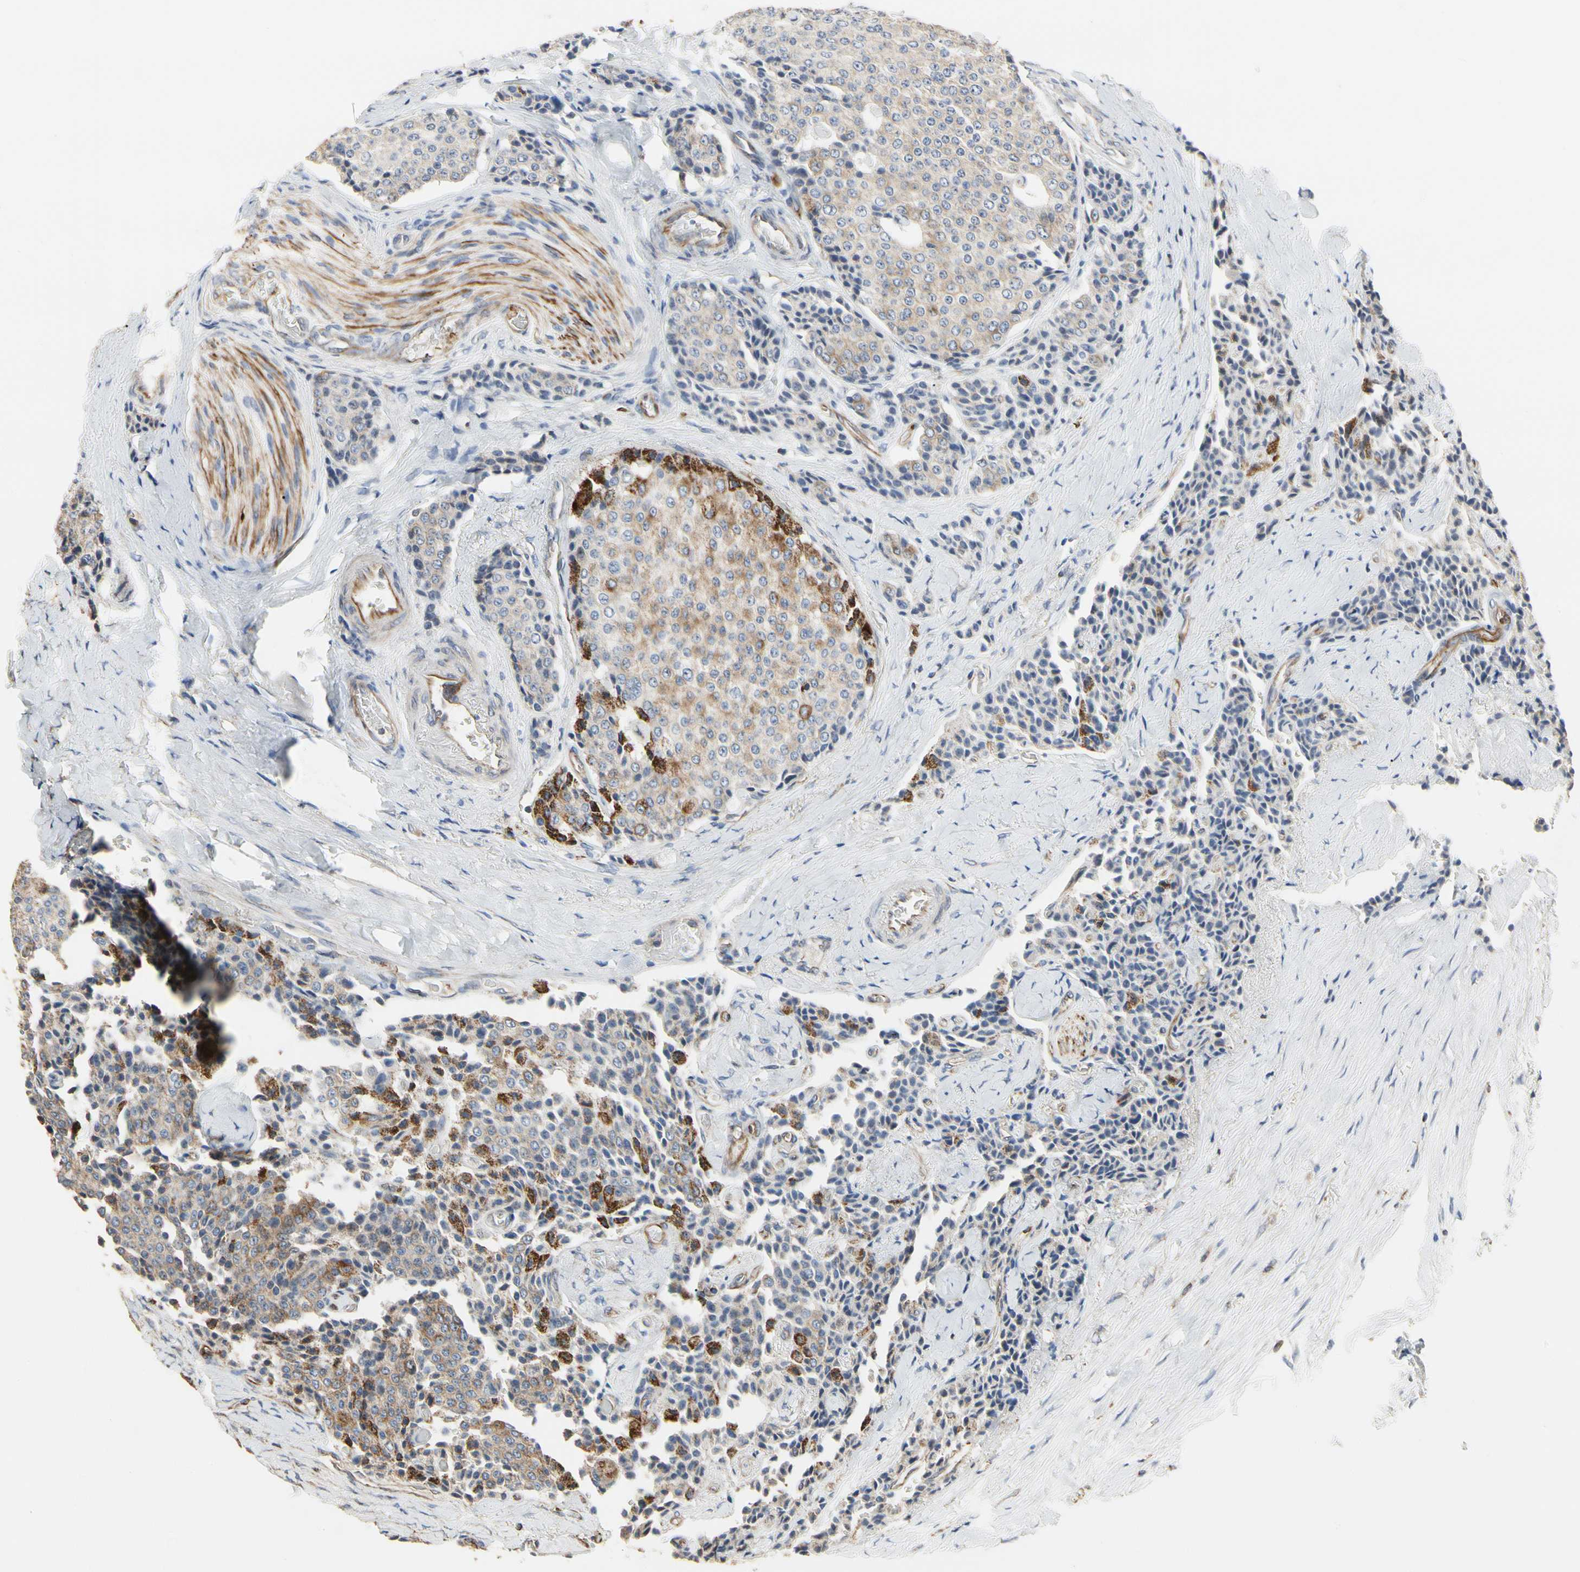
{"staining": {"intensity": "strong", "quantity": "<25%", "location": "cytoplasmic/membranous"}, "tissue": "carcinoid", "cell_type": "Tumor cells", "image_type": "cancer", "snomed": [{"axis": "morphology", "description": "Carcinoid, malignant, NOS"}, {"axis": "topography", "description": "Colon"}], "caption": "The micrograph displays staining of carcinoid (malignant), revealing strong cytoplasmic/membranous protein positivity (brown color) within tumor cells. (DAB (3,3'-diaminobenzidine) = brown stain, brightfield microscopy at high magnification).", "gene": "TUBA1A", "patient": {"sex": "female", "age": 61}}